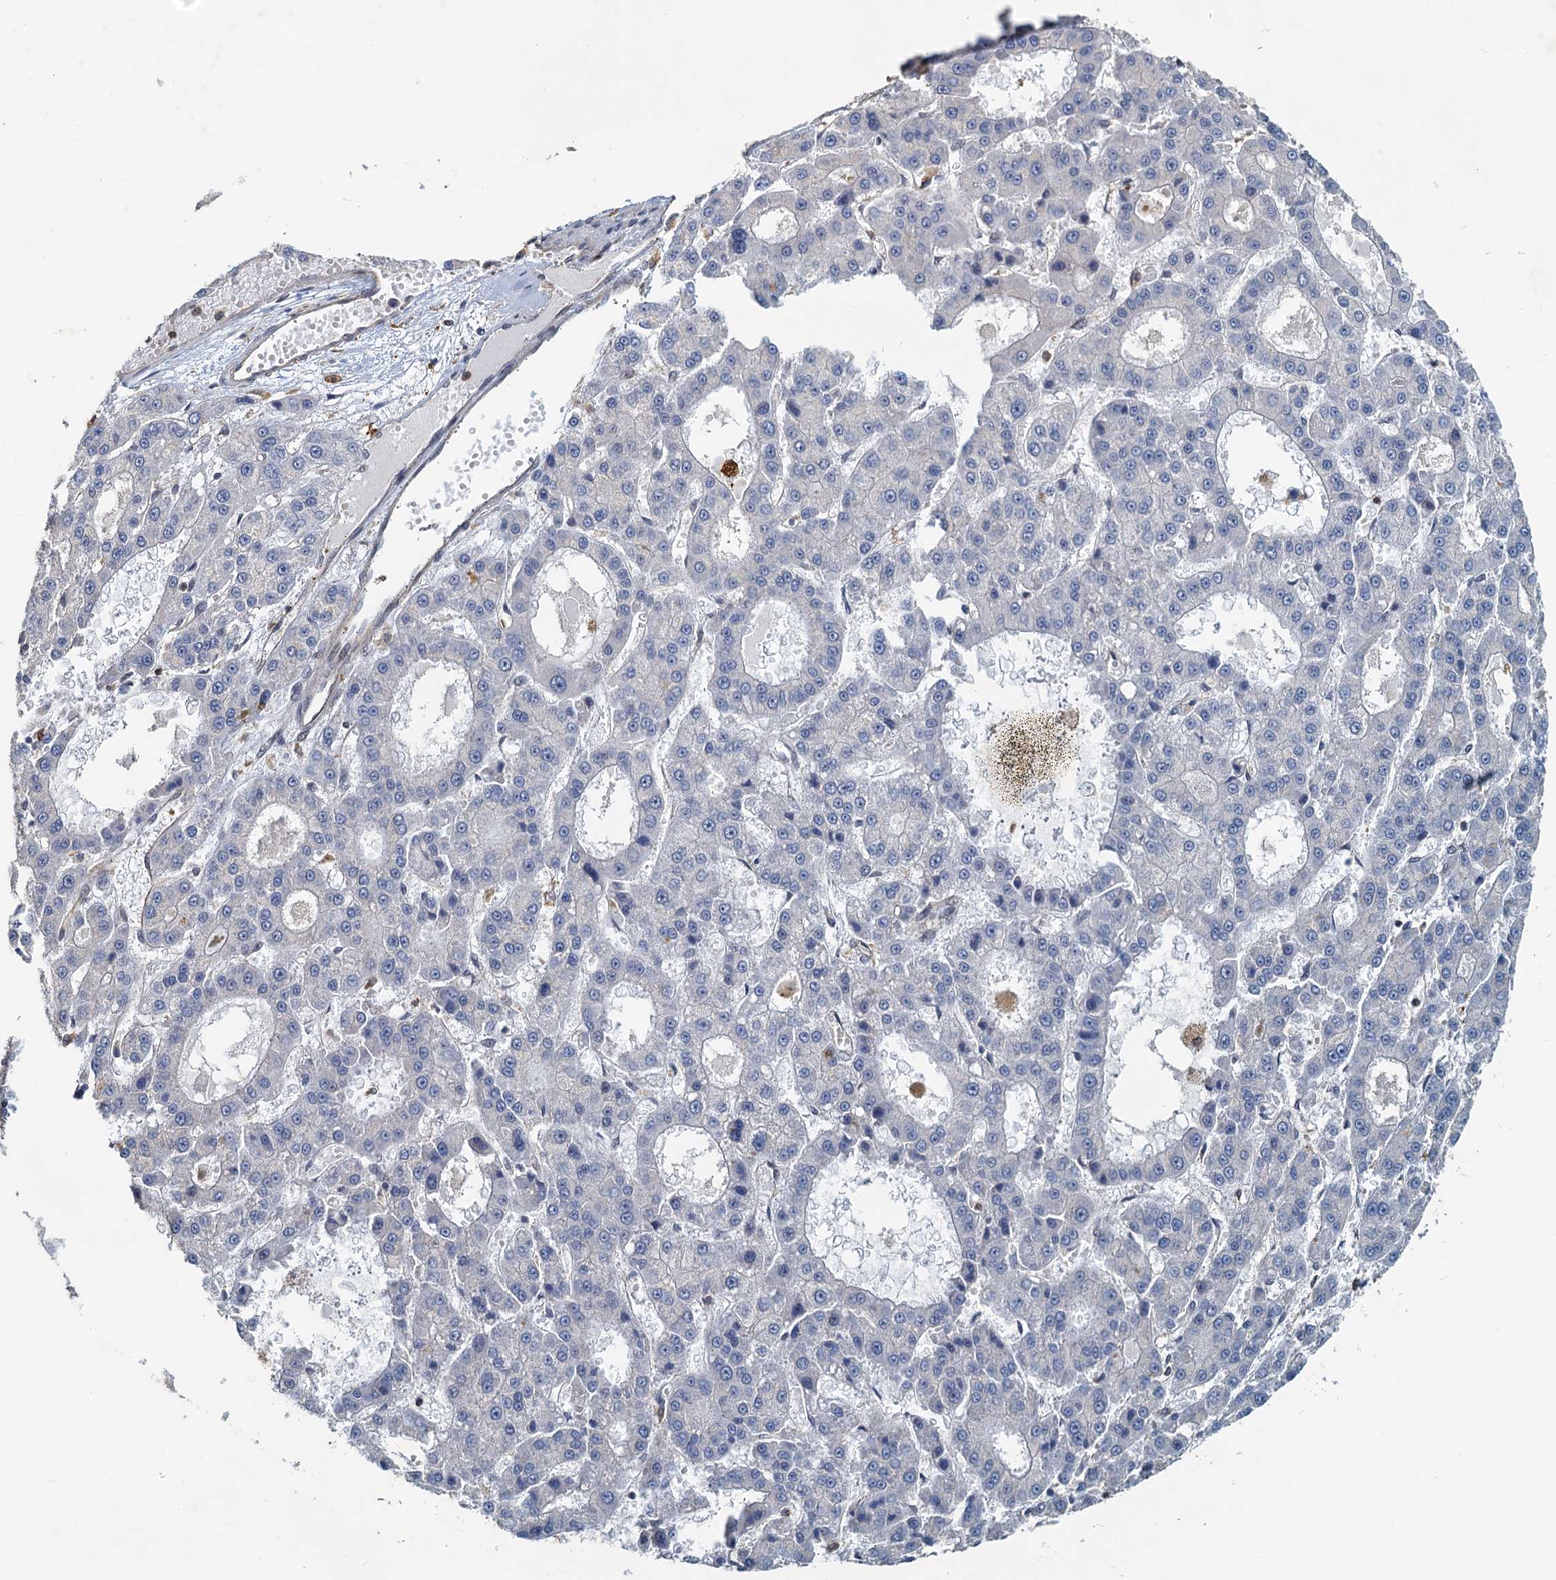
{"staining": {"intensity": "negative", "quantity": "none", "location": "none"}, "tissue": "liver cancer", "cell_type": "Tumor cells", "image_type": "cancer", "snomed": [{"axis": "morphology", "description": "Carcinoma, Hepatocellular, NOS"}, {"axis": "topography", "description": "Liver"}], "caption": "This is an IHC photomicrograph of liver cancer (hepatocellular carcinoma). There is no positivity in tumor cells.", "gene": "SPINDOC", "patient": {"sex": "male", "age": 70}}